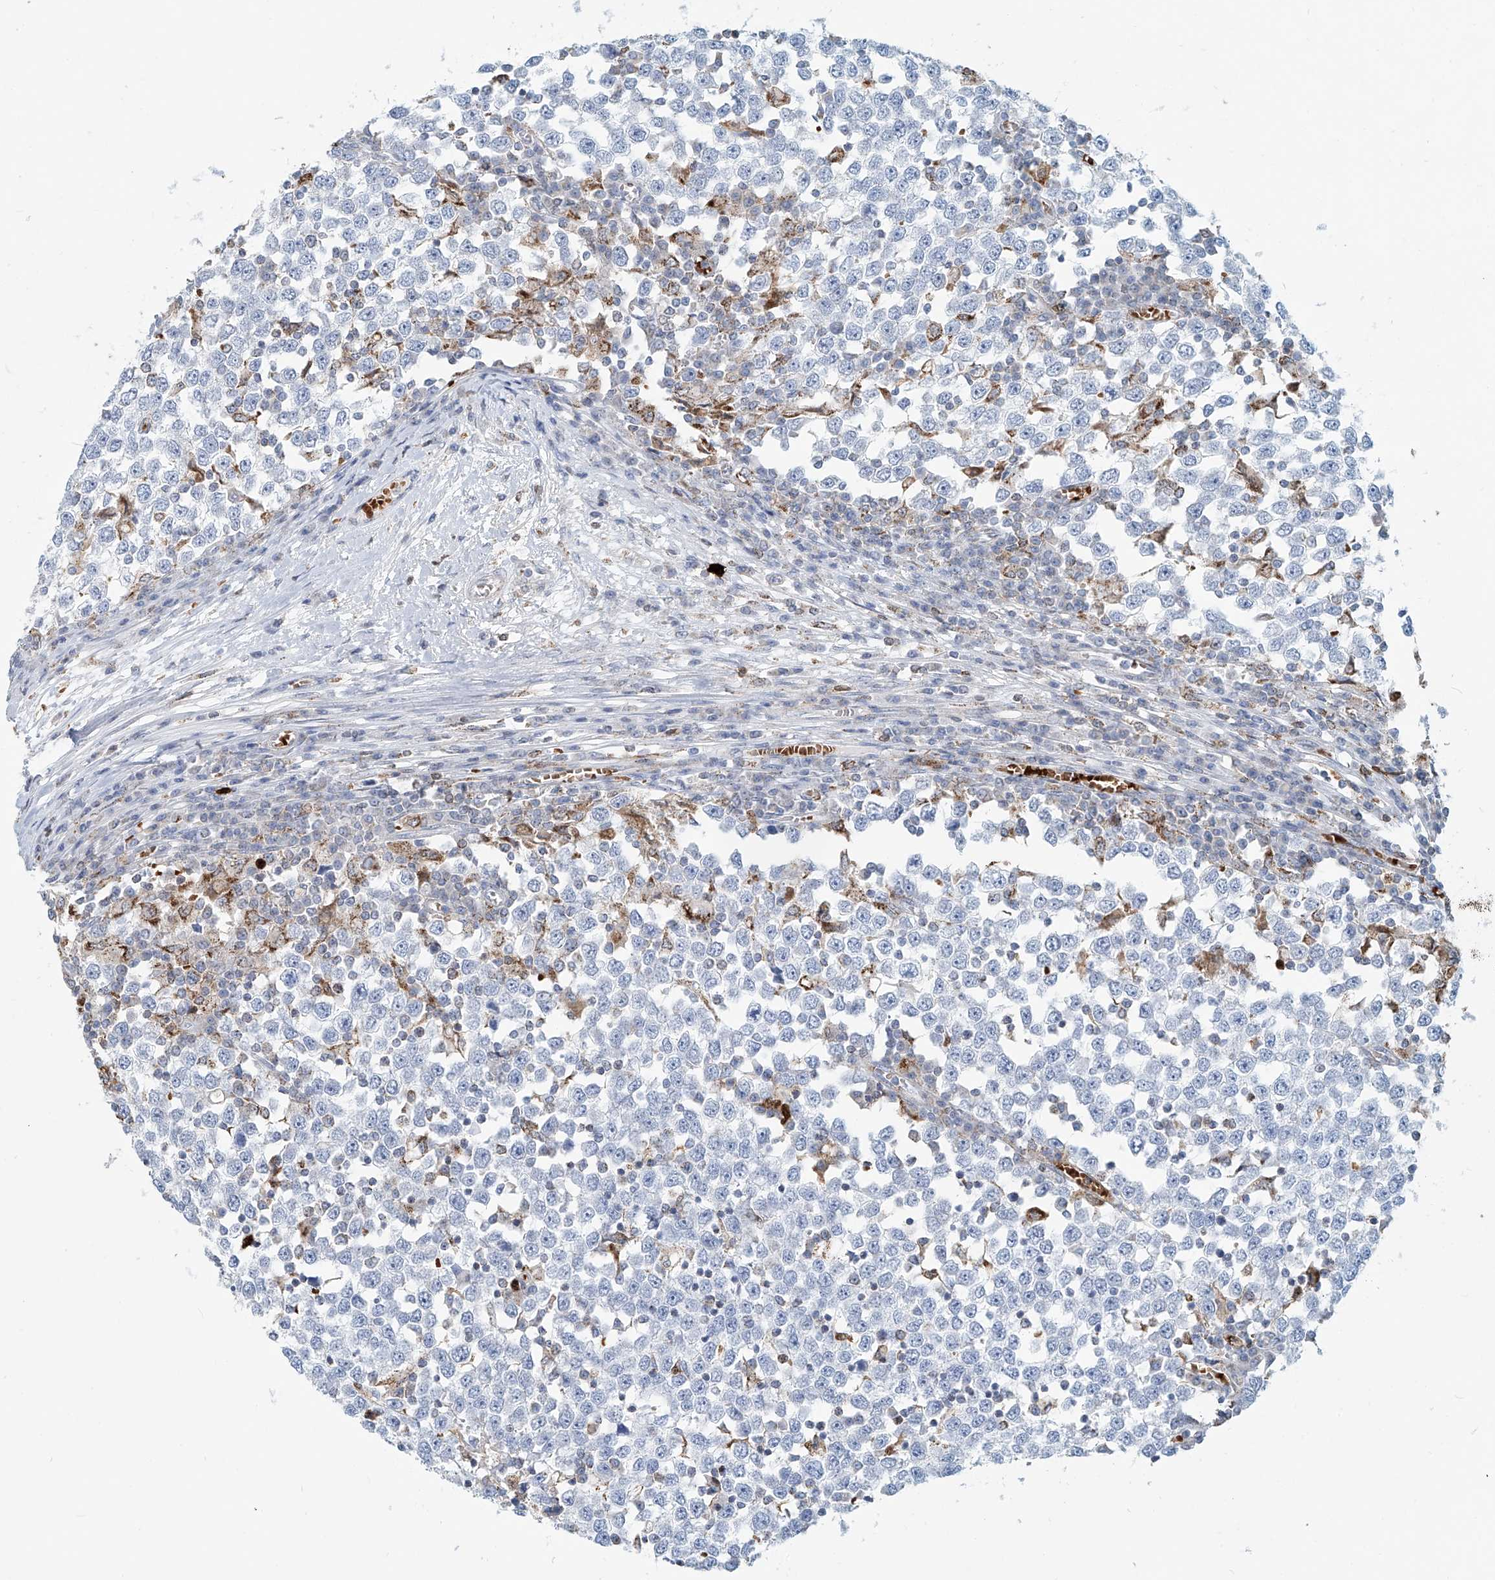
{"staining": {"intensity": "negative", "quantity": "none", "location": "none"}, "tissue": "testis cancer", "cell_type": "Tumor cells", "image_type": "cancer", "snomed": [{"axis": "morphology", "description": "Seminoma, NOS"}, {"axis": "topography", "description": "Testis"}], "caption": "An image of human seminoma (testis) is negative for staining in tumor cells.", "gene": "PTPRA", "patient": {"sex": "male", "age": 65}}